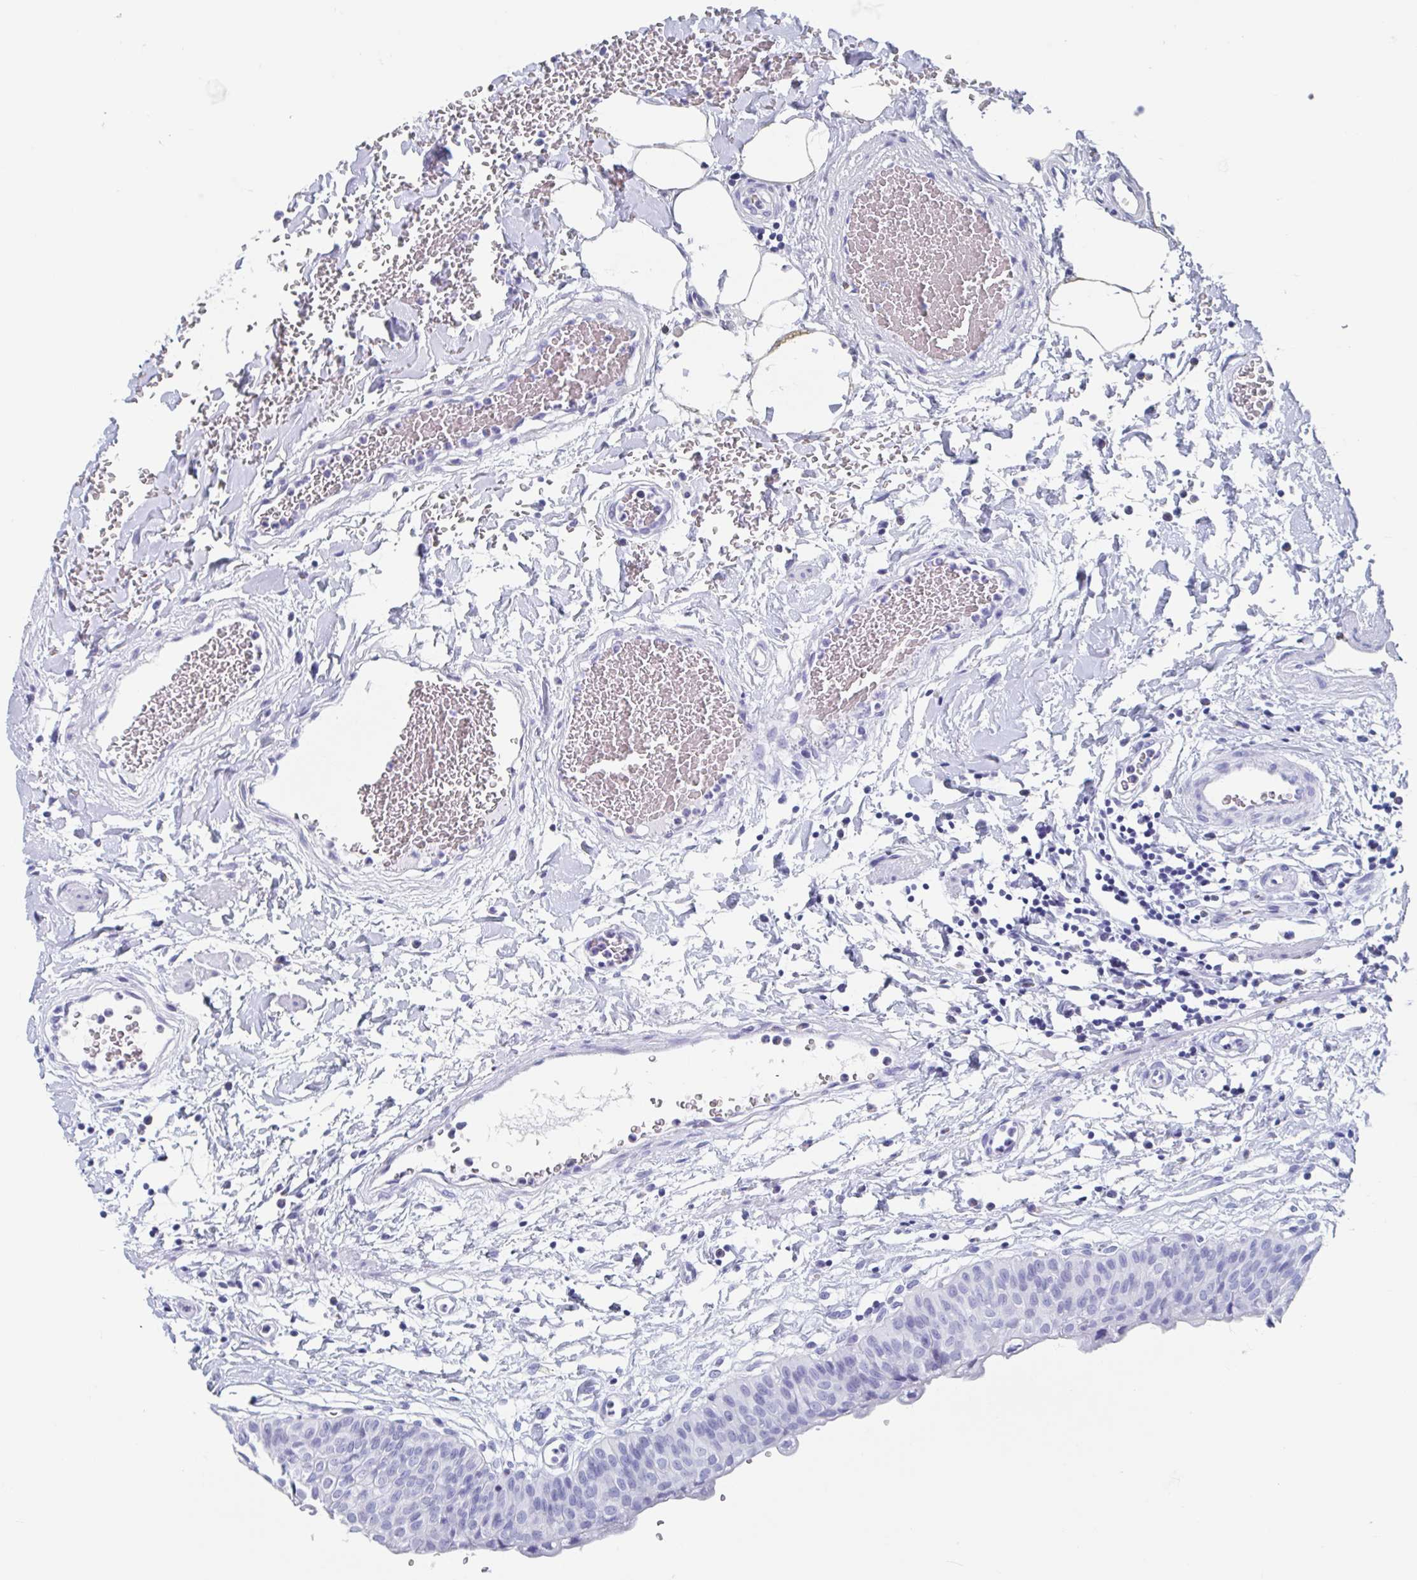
{"staining": {"intensity": "negative", "quantity": "none", "location": "none"}, "tissue": "urinary bladder", "cell_type": "Urothelial cells", "image_type": "normal", "snomed": [{"axis": "morphology", "description": "Normal tissue, NOS"}, {"axis": "topography", "description": "Urinary bladder"}], "caption": "Protein analysis of benign urinary bladder exhibits no significant expression in urothelial cells.", "gene": "HDGFL1", "patient": {"sex": "male", "age": 55}}